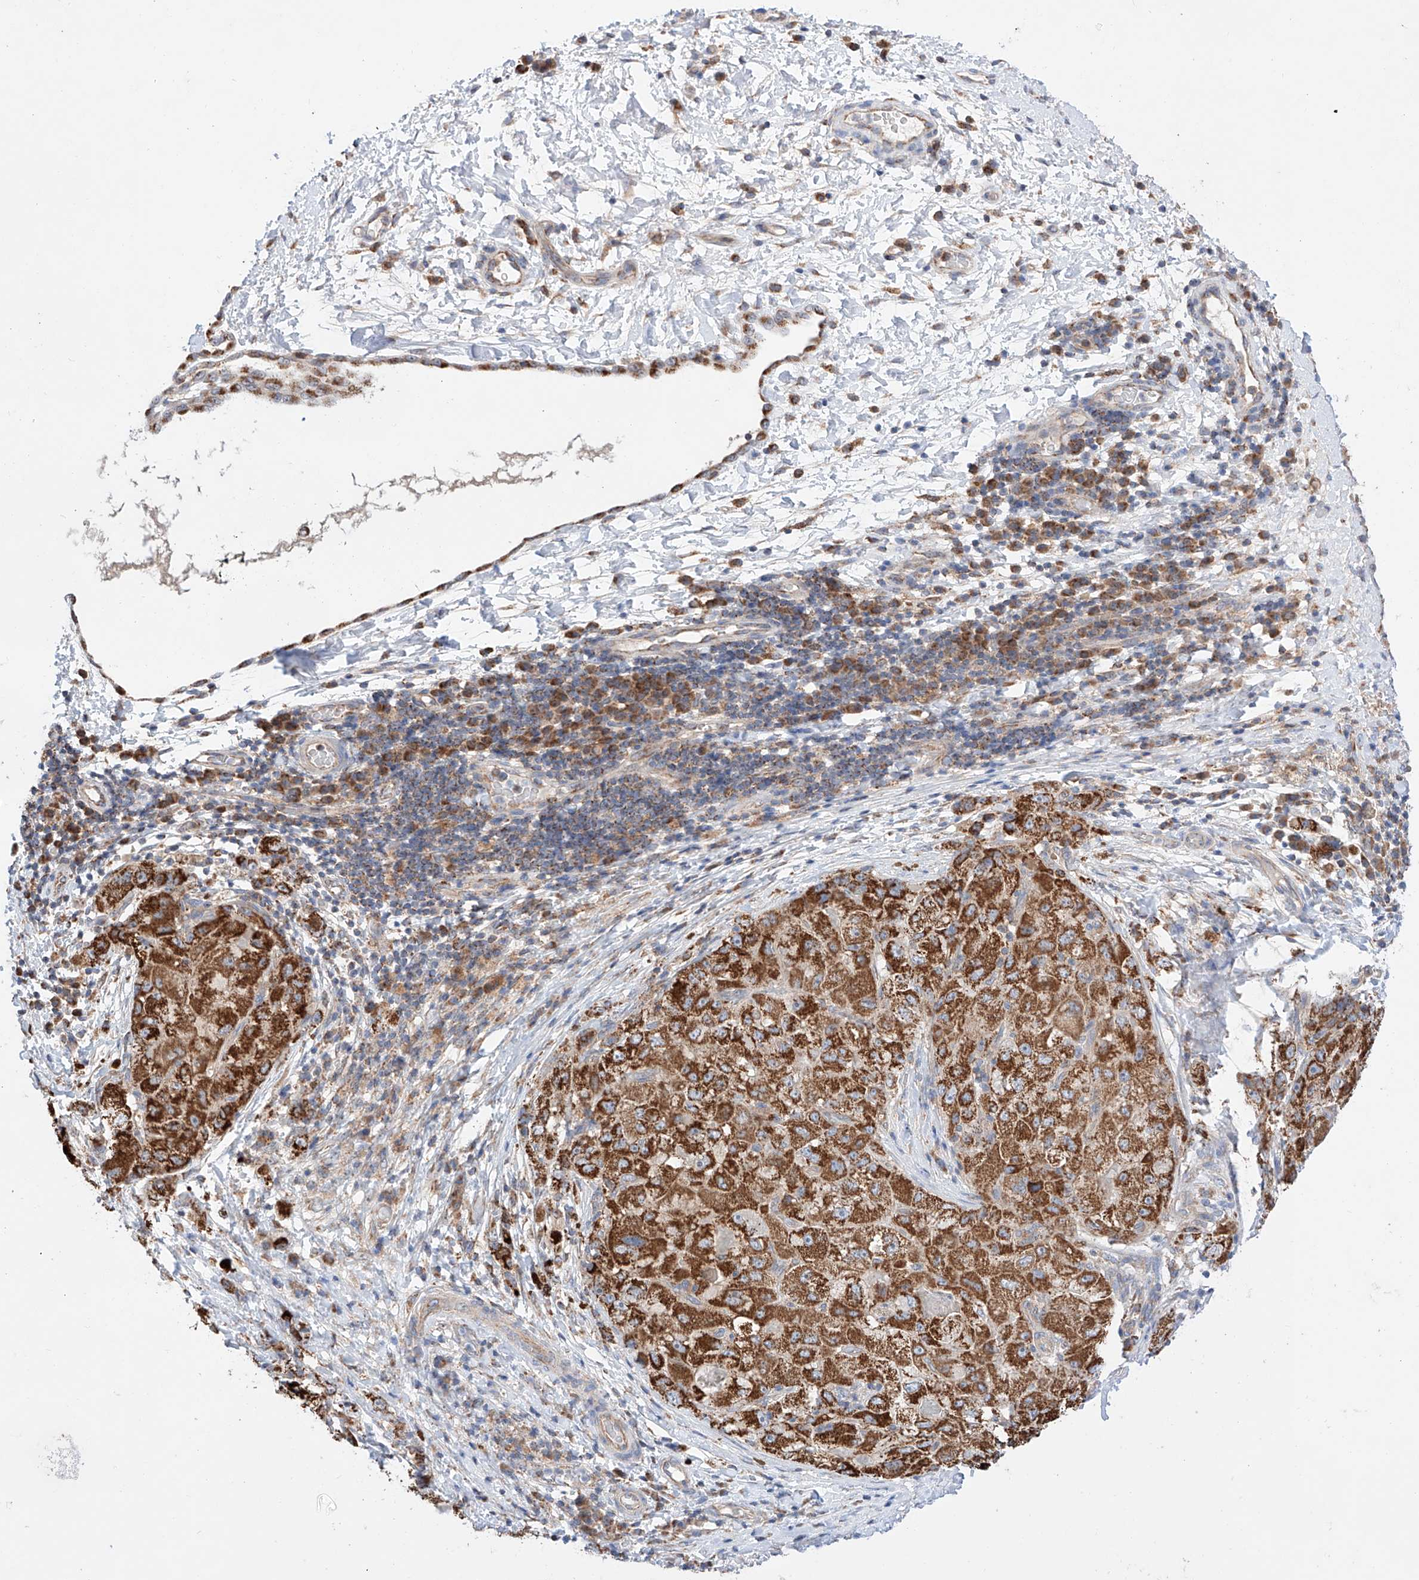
{"staining": {"intensity": "strong", "quantity": ">75%", "location": "cytoplasmic/membranous"}, "tissue": "liver cancer", "cell_type": "Tumor cells", "image_type": "cancer", "snomed": [{"axis": "morphology", "description": "Carcinoma, Hepatocellular, NOS"}, {"axis": "topography", "description": "Liver"}], "caption": "A high amount of strong cytoplasmic/membranous staining is identified in approximately >75% of tumor cells in liver cancer (hepatocellular carcinoma) tissue.", "gene": "KTI12", "patient": {"sex": "male", "age": 80}}